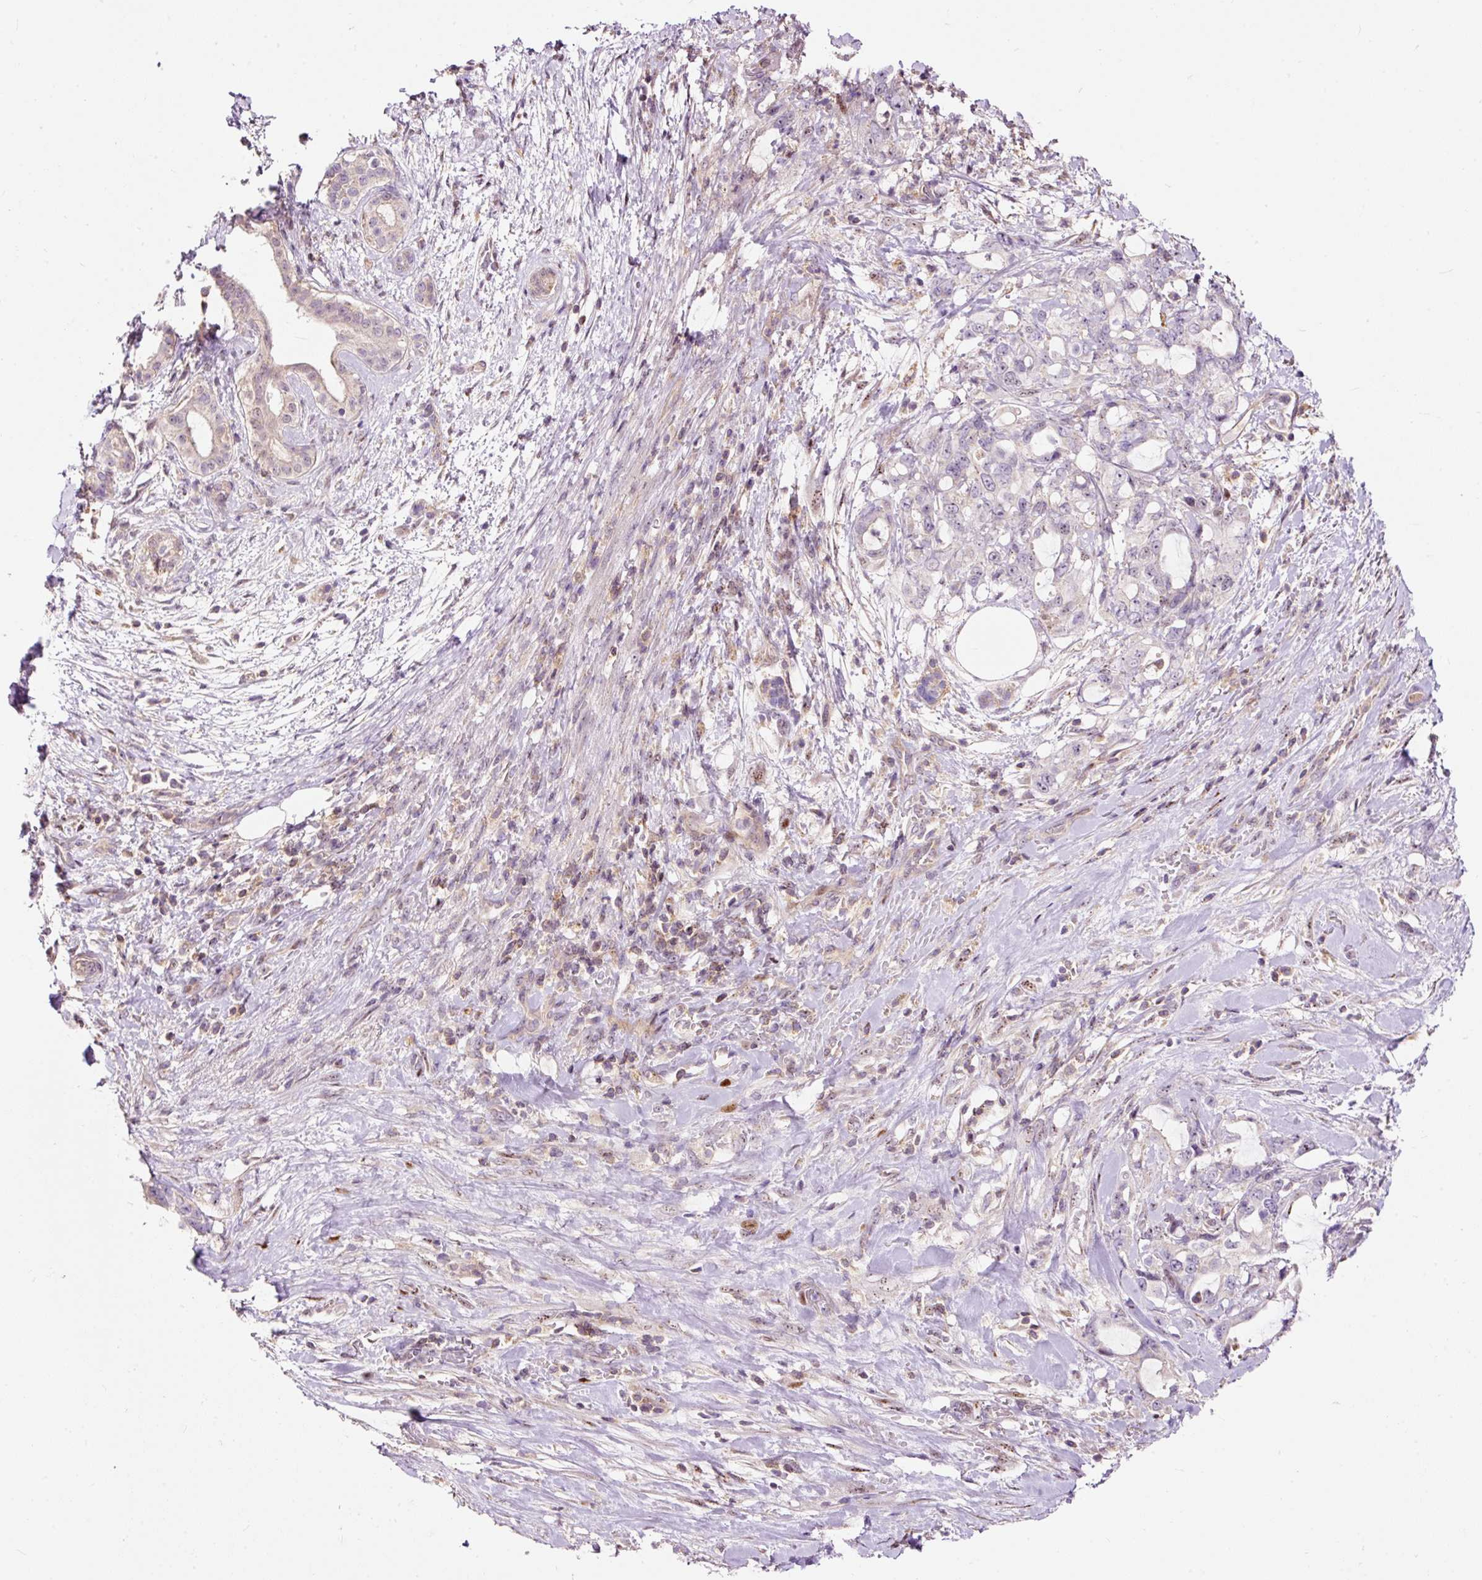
{"staining": {"intensity": "negative", "quantity": "none", "location": "none"}, "tissue": "pancreatic cancer", "cell_type": "Tumor cells", "image_type": "cancer", "snomed": [{"axis": "morphology", "description": "Adenocarcinoma, NOS"}, {"axis": "topography", "description": "Pancreas"}], "caption": "Immunohistochemistry (IHC) micrograph of pancreatic adenocarcinoma stained for a protein (brown), which demonstrates no positivity in tumor cells. Nuclei are stained in blue.", "gene": "BOLA3", "patient": {"sex": "female", "age": 61}}